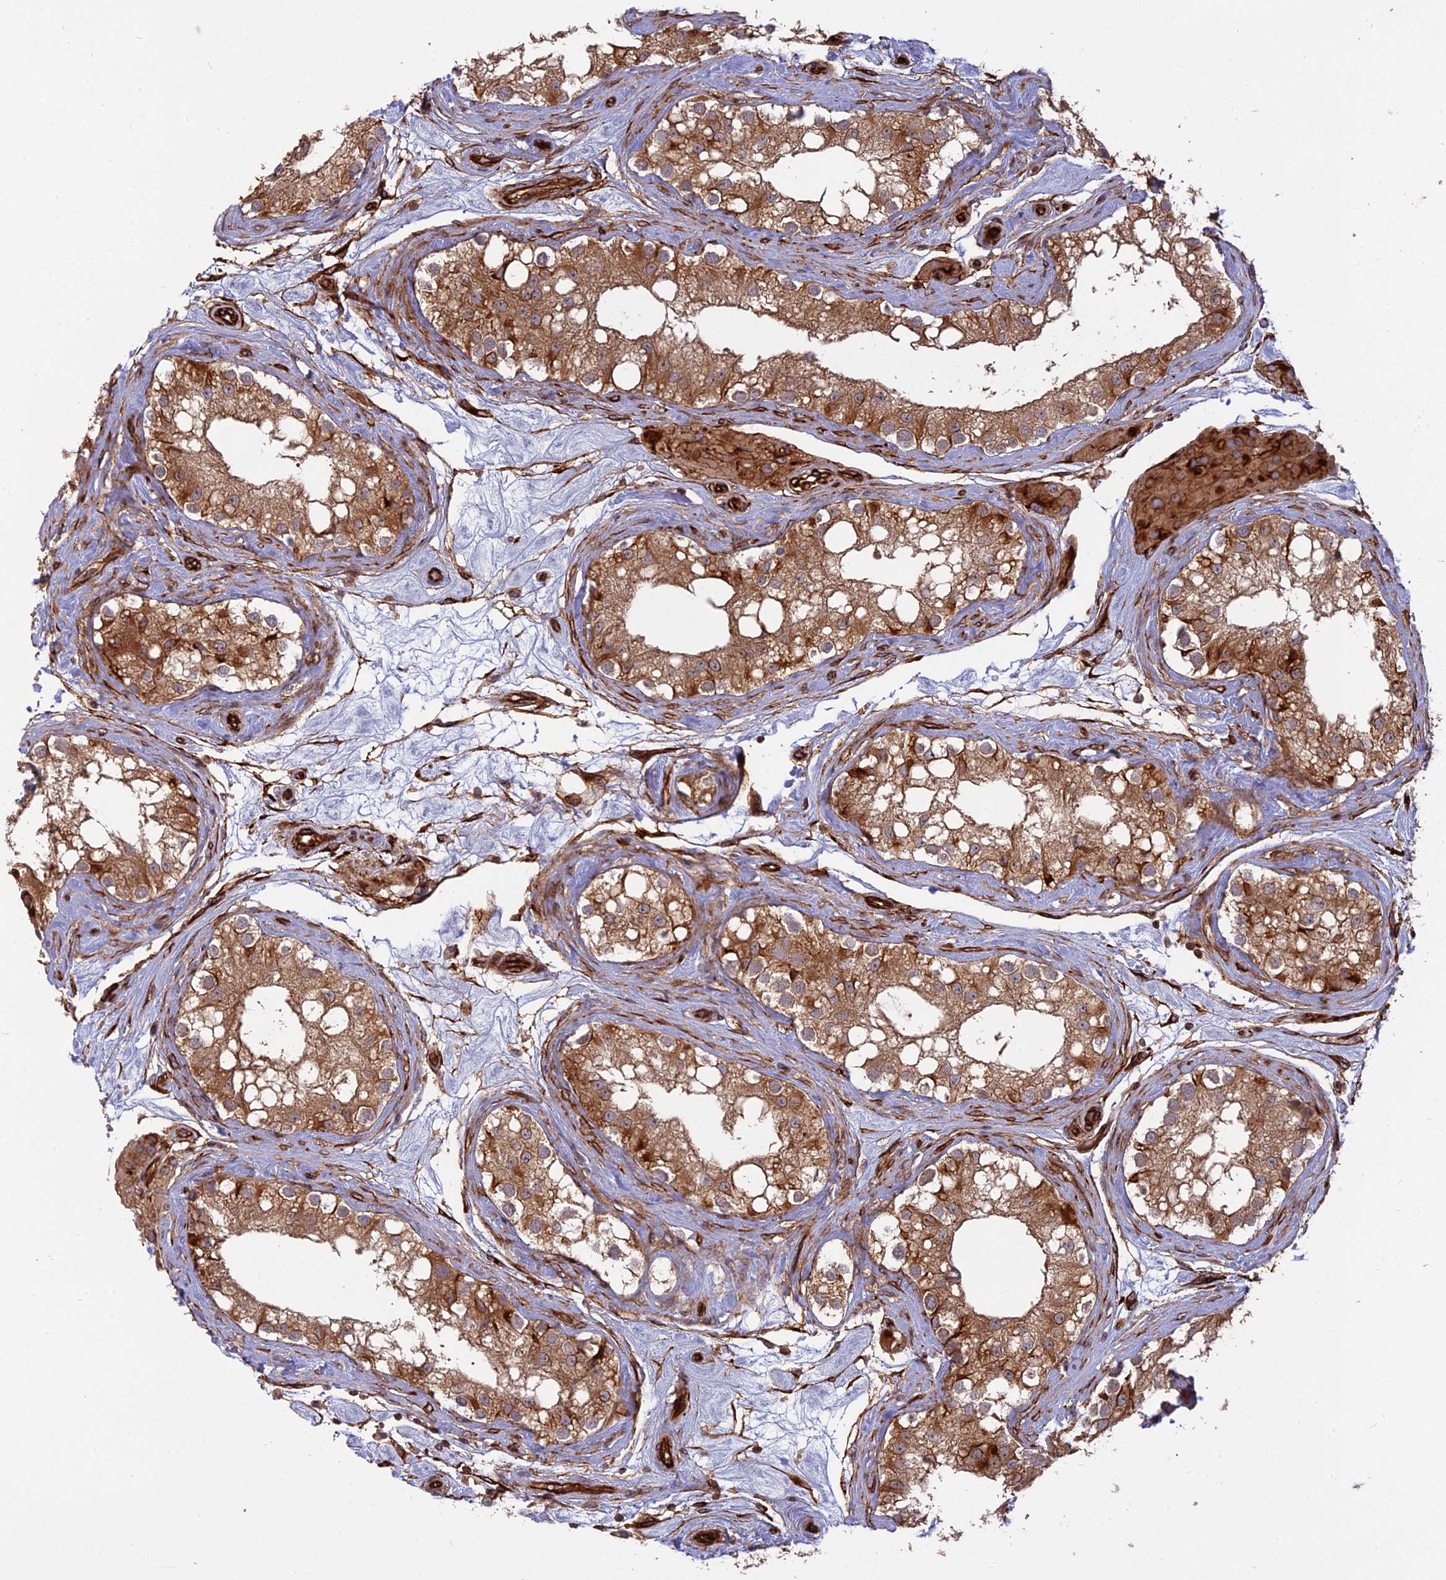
{"staining": {"intensity": "strong", "quantity": ">75%", "location": "cytoplasmic/membranous"}, "tissue": "testis", "cell_type": "Cells in seminiferous ducts", "image_type": "normal", "snomed": [{"axis": "morphology", "description": "Normal tissue, NOS"}, {"axis": "topography", "description": "Testis"}], "caption": "Protein staining of unremarkable testis demonstrates strong cytoplasmic/membranous expression in about >75% of cells in seminiferous ducts. (brown staining indicates protein expression, while blue staining denotes nuclei).", "gene": "PHLDB3", "patient": {"sex": "male", "age": 84}}